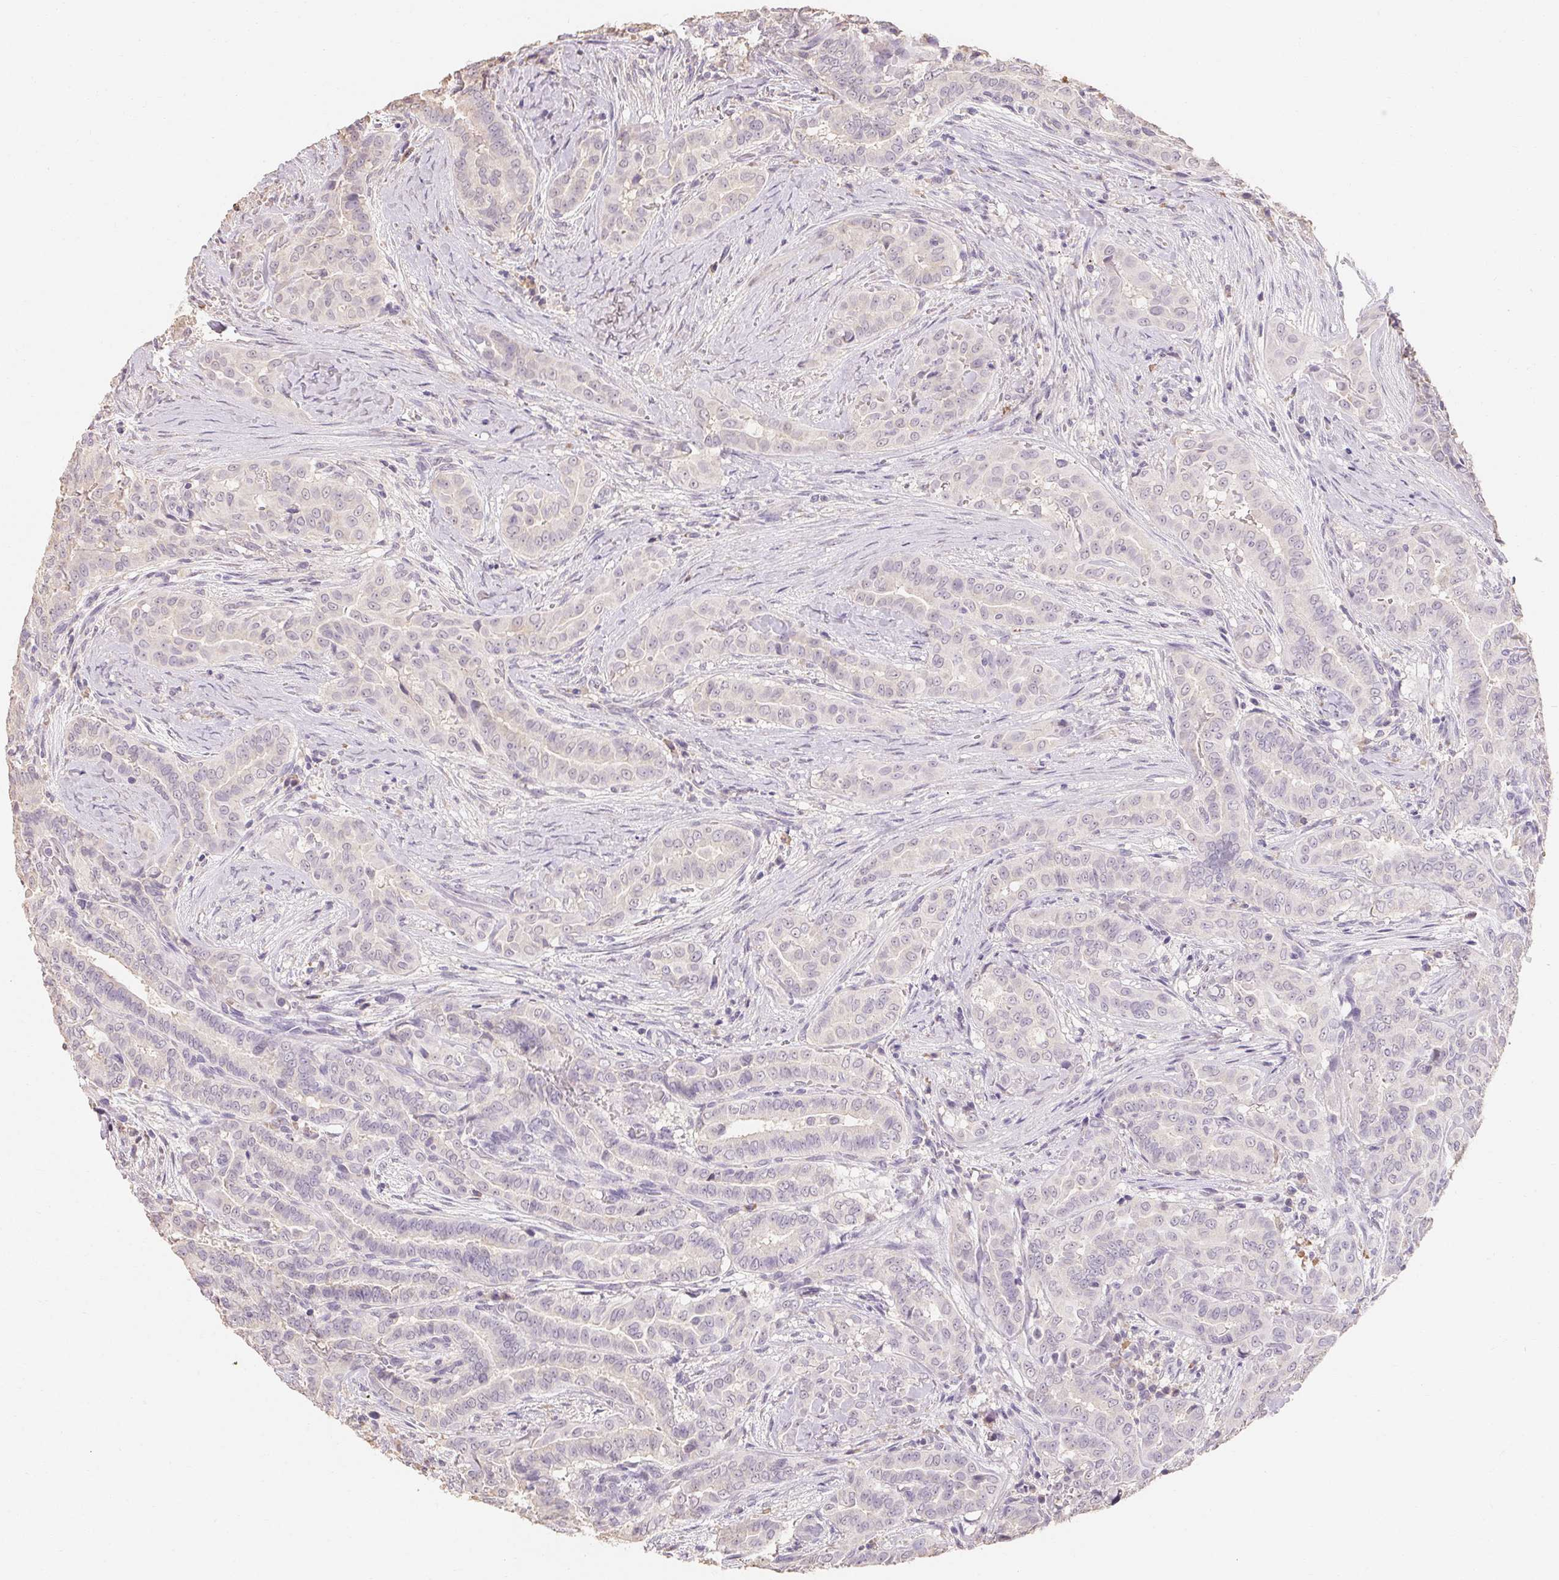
{"staining": {"intensity": "negative", "quantity": "none", "location": "none"}, "tissue": "thyroid cancer", "cell_type": "Tumor cells", "image_type": "cancer", "snomed": [{"axis": "morphology", "description": "Papillary adenocarcinoma, NOS"}, {"axis": "morphology", "description": "Papillary adenoma metastatic"}, {"axis": "topography", "description": "Thyroid gland"}], "caption": "Immunohistochemistry (IHC) micrograph of human thyroid cancer stained for a protein (brown), which shows no staining in tumor cells. (Brightfield microscopy of DAB (3,3'-diaminobenzidine) immunohistochemistry (IHC) at high magnification).", "gene": "MAP7D2", "patient": {"sex": "female", "age": 50}}